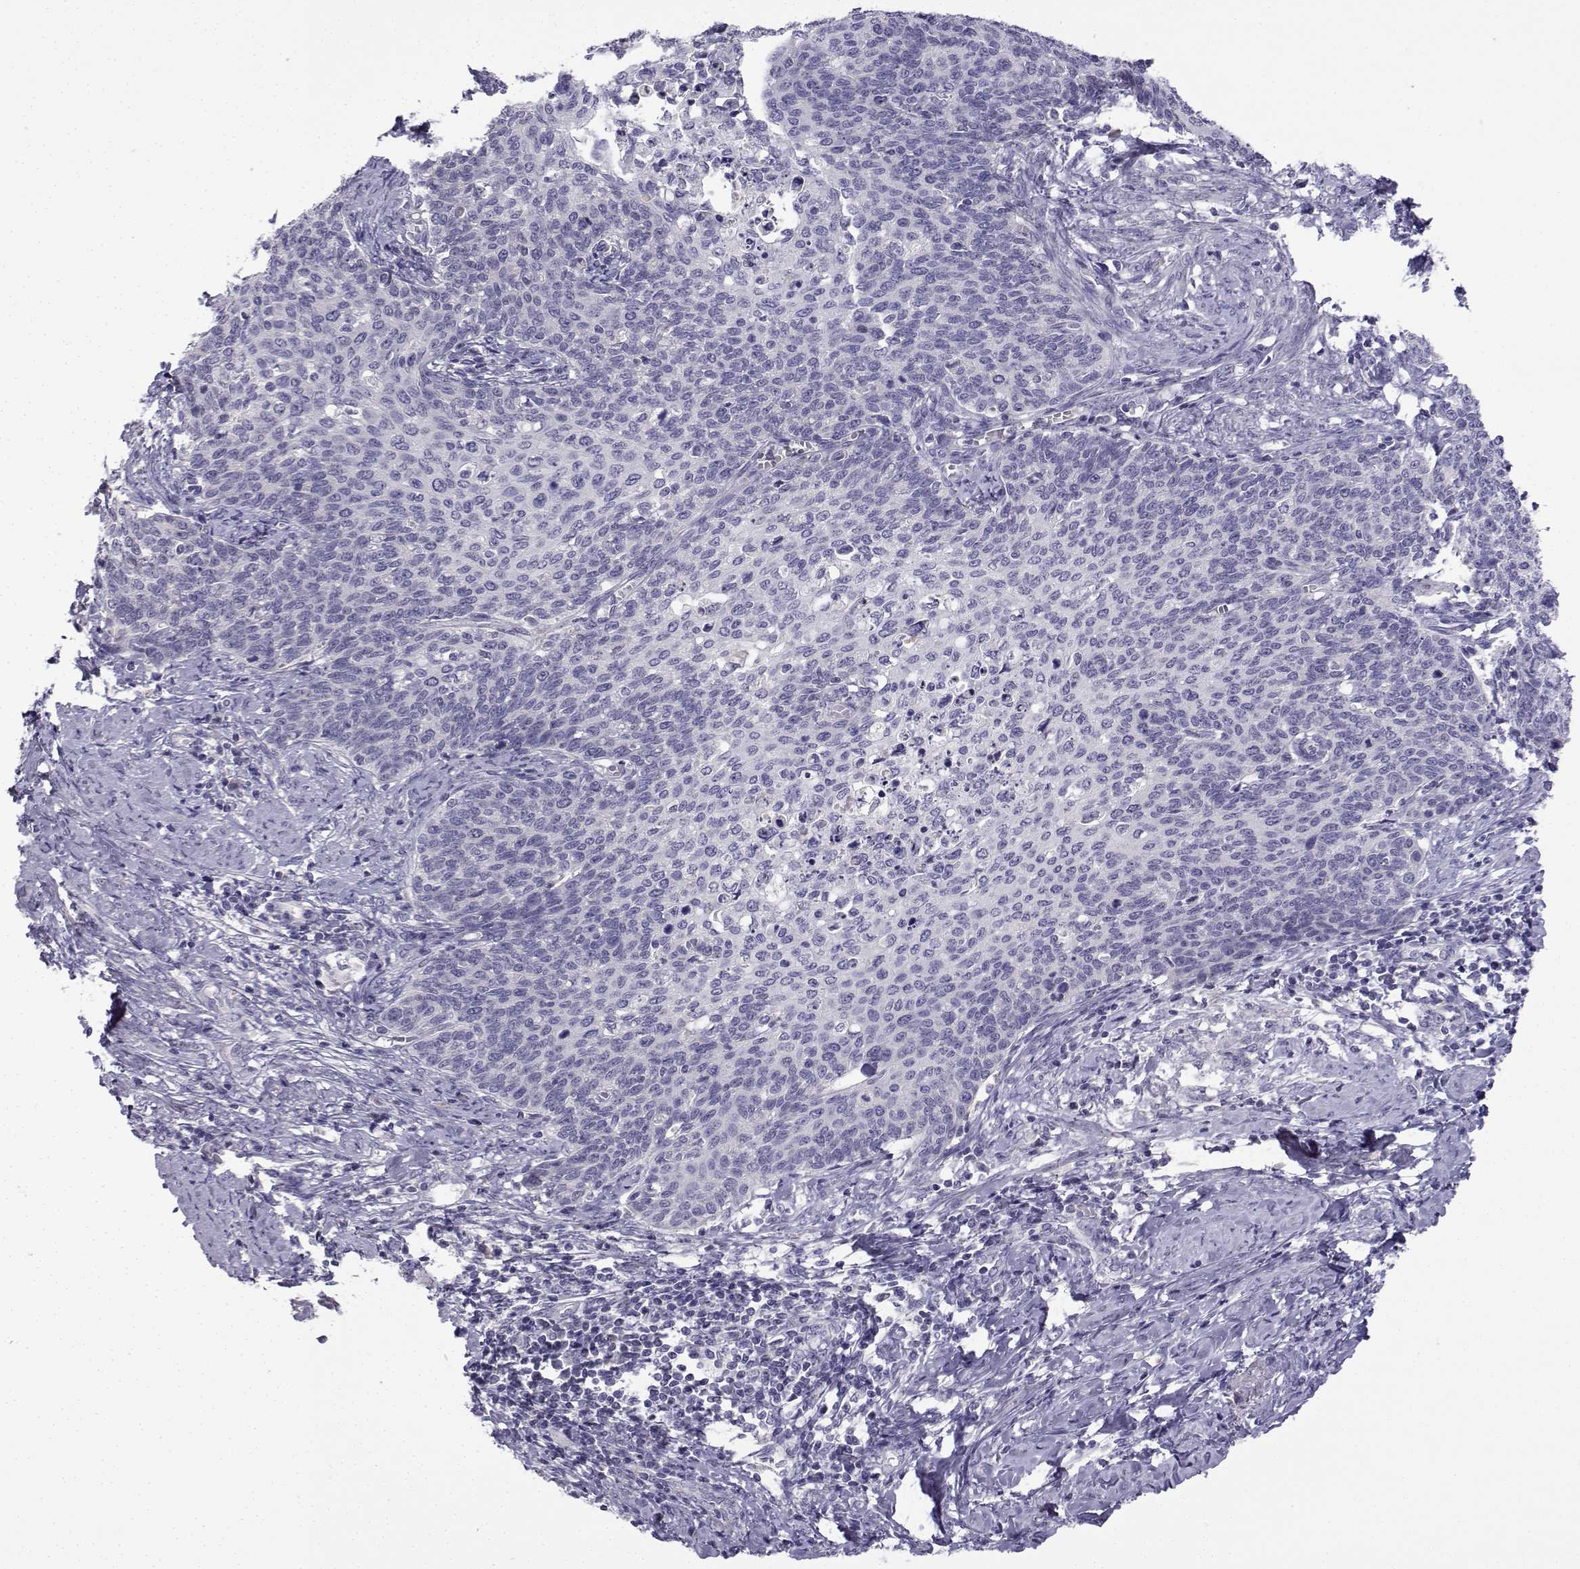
{"staining": {"intensity": "negative", "quantity": "none", "location": "none"}, "tissue": "cervical cancer", "cell_type": "Tumor cells", "image_type": "cancer", "snomed": [{"axis": "morphology", "description": "Normal tissue, NOS"}, {"axis": "morphology", "description": "Squamous cell carcinoma, NOS"}, {"axis": "topography", "description": "Cervix"}], "caption": "A micrograph of squamous cell carcinoma (cervical) stained for a protein demonstrates no brown staining in tumor cells.", "gene": "SPACA7", "patient": {"sex": "female", "age": 39}}